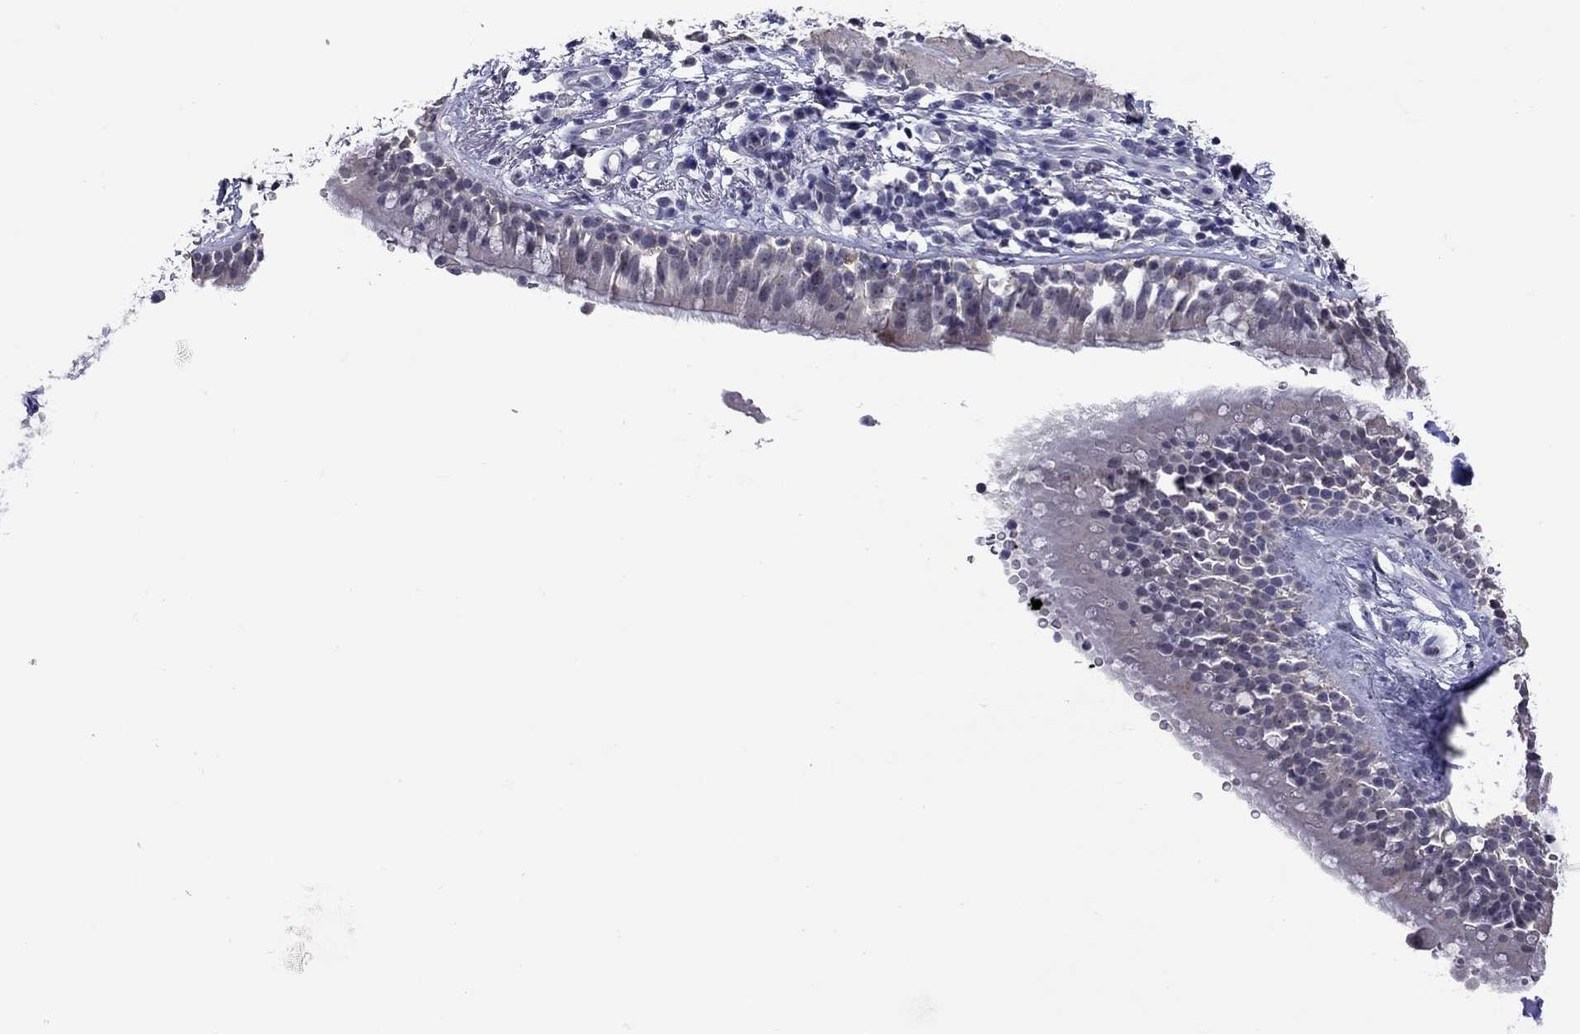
{"staining": {"intensity": "negative", "quantity": "none", "location": "none"}, "tissue": "adipose tissue", "cell_type": "Adipocytes", "image_type": "normal", "snomed": [{"axis": "morphology", "description": "Normal tissue, NOS"}, {"axis": "topography", "description": "Cartilage tissue"}, {"axis": "topography", "description": "Bronchus"}], "caption": "This is an immunohistochemistry (IHC) photomicrograph of benign human adipose tissue. There is no expression in adipocytes.", "gene": "SHOC2", "patient": {"sex": "male", "age": 58}}